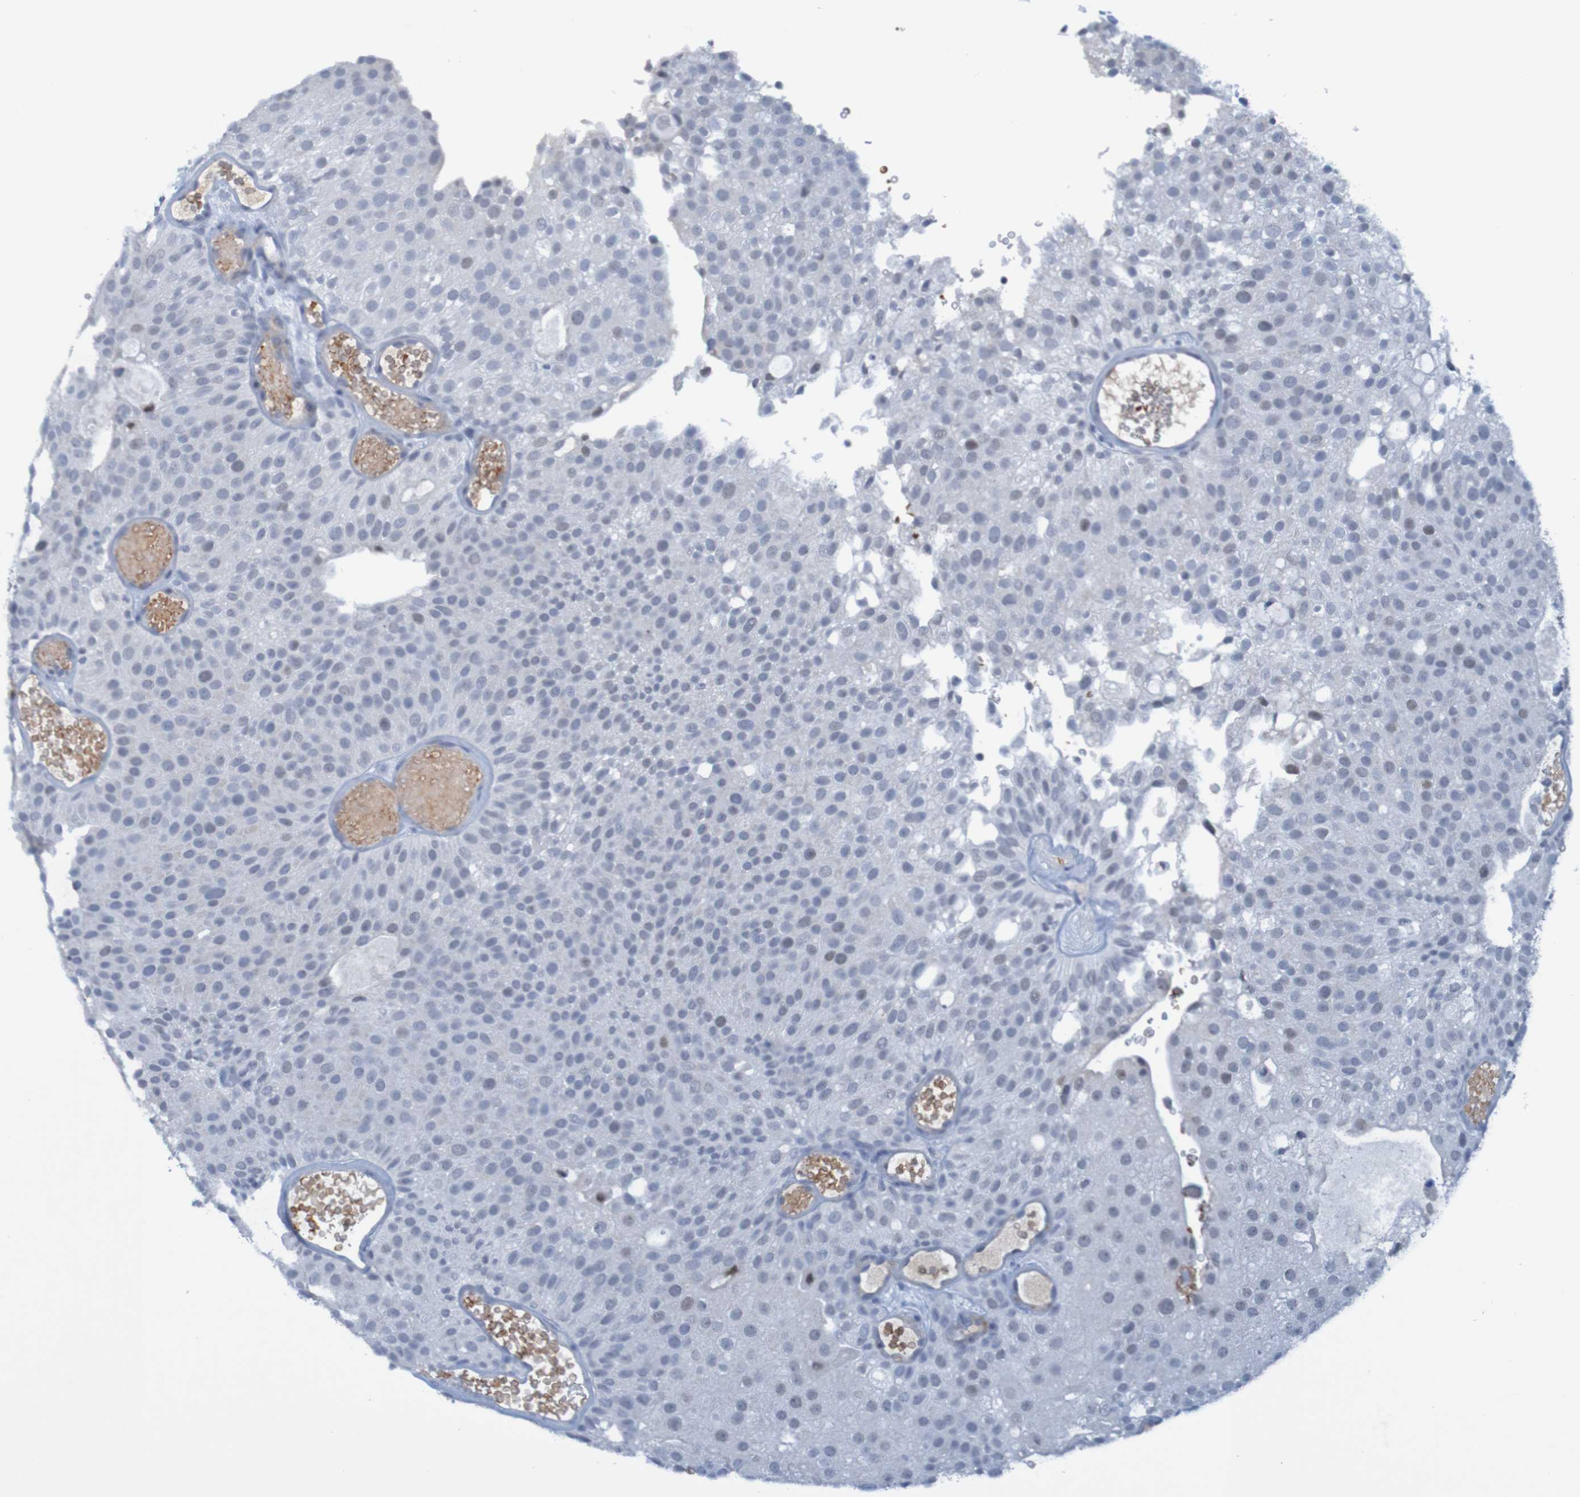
{"staining": {"intensity": "negative", "quantity": "none", "location": "none"}, "tissue": "urothelial cancer", "cell_type": "Tumor cells", "image_type": "cancer", "snomed": [{"axis": "morphology", "description": "Urothelial carcinoma, Low grade"}, {"axis": "topography", "description": "Urinary bladder"}], "caption": "A histopathology image of human urothelial cancer is negative for staining in tumor cells. (DAB IHC, high magnification).", "gene": "USP36", "patient": {"sex": "male", "age": 78}}